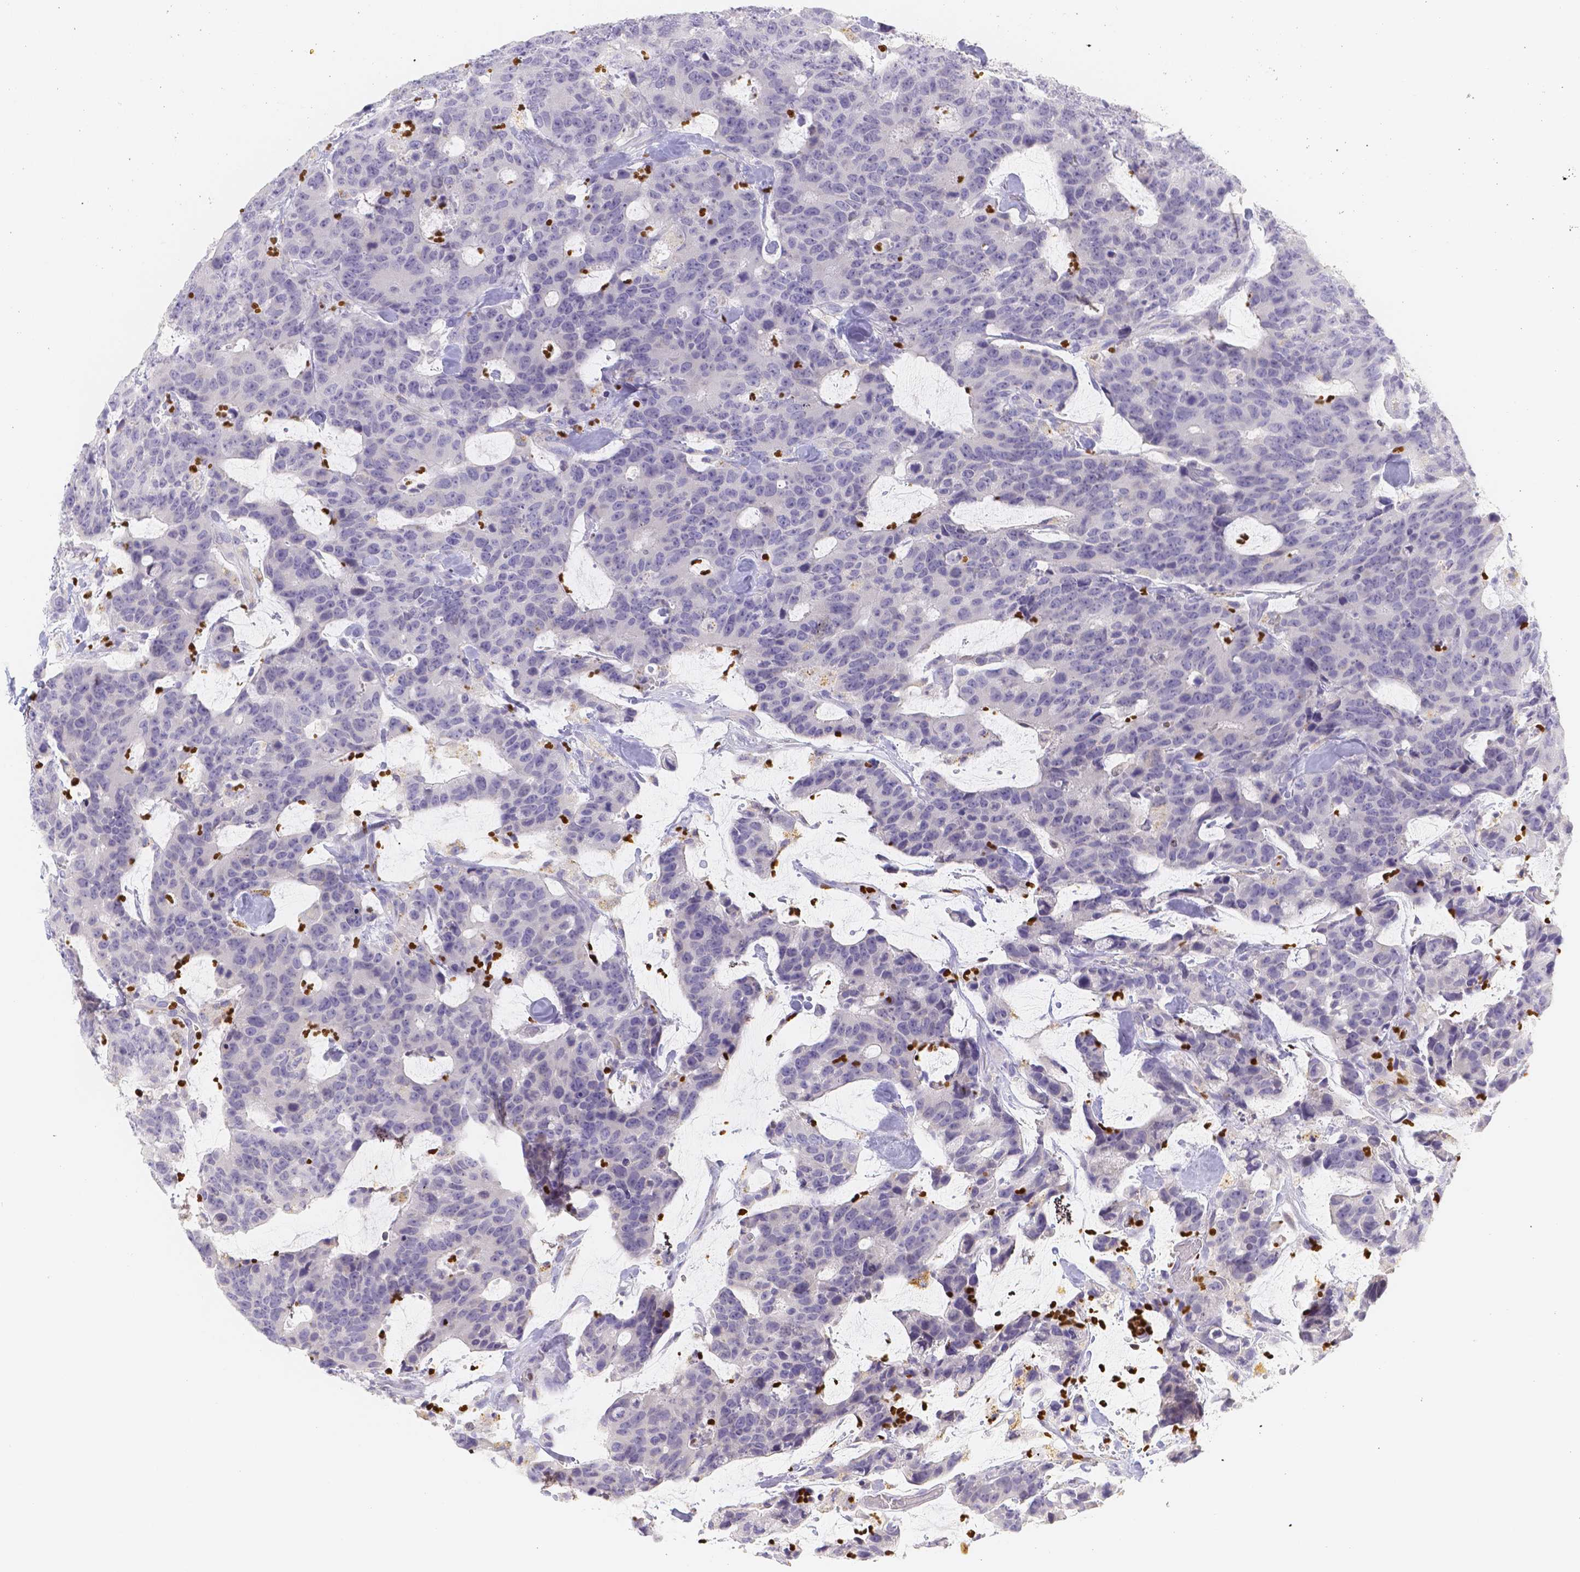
{"staining": {"intensity": "negative", "quantity": "none", "location": "none"}, "tissue": "colorectal cancer", "cell_type": "Tumor cells", "image_type": "cancer", "snomed": [{"axis": "morphology", "description": "Adenocarcinoma, NOS"}, {"axis": "topography", "description": "Colon"}], "caption": "Immunohistochemistry (IHC) of human colorectal cancer displays no expression in tumor cells.", "gene": "PADI4", "patient": {"sex": "female", "age": 86}}